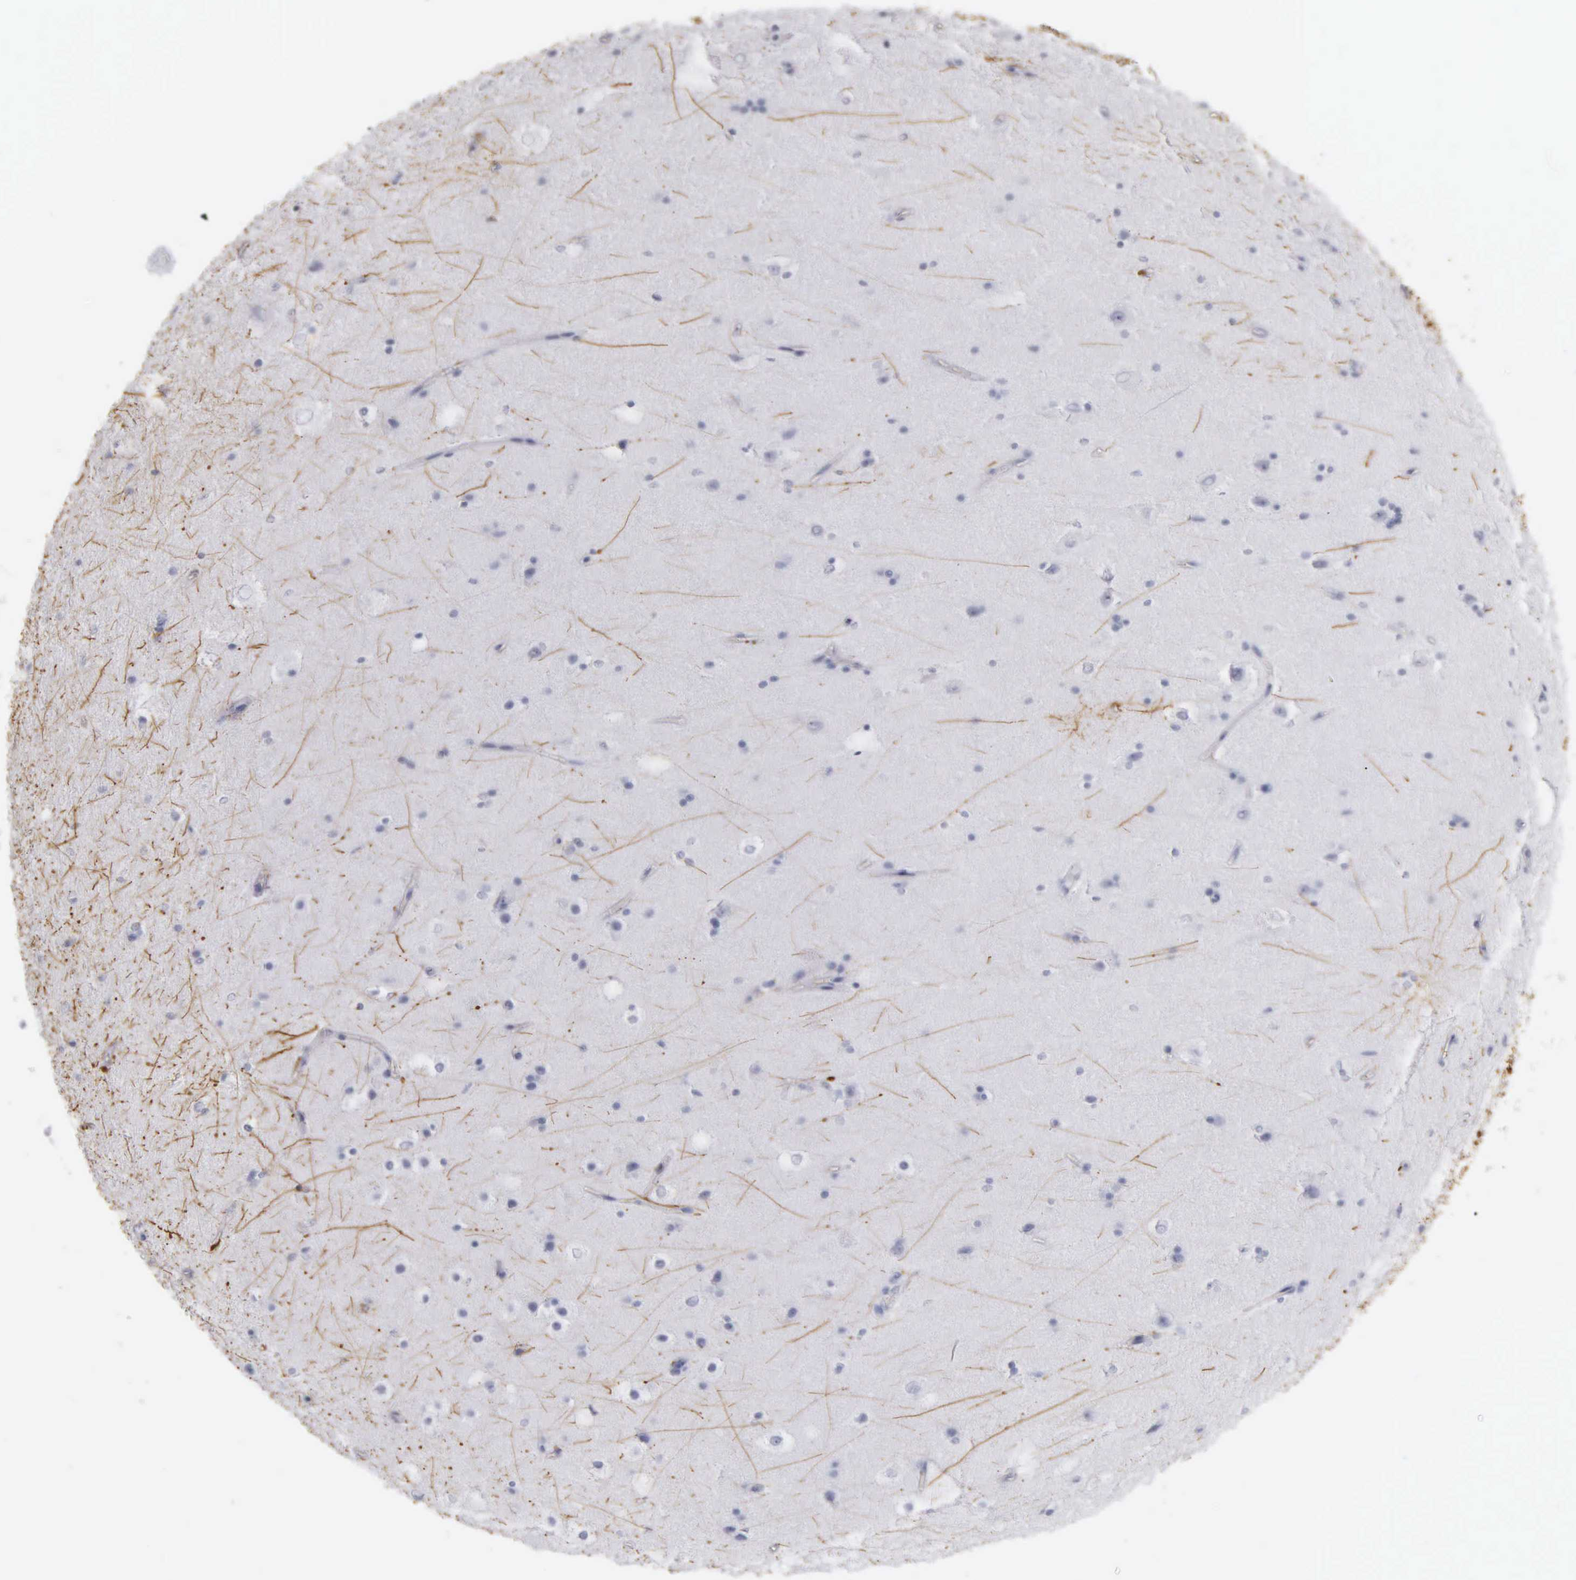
{"staining": {"intensity": "negative", "quantity": "none", "location": "none"}, "tissue": "cerebral cortex", "cell_type": "Endothelial cells", "image_type": "normal", "snomed": [{"axis": "morphology", "description": "Normal tissue, NOS"}, {"axis": "topography", "description": "Cerebral cortex"}, {"axis": "topography", "description": "Hippocampus"}], "caption": "Immunohistochemistry (IHC) of unremarkable human cerebral cortex displays no expression in endothelial cells.", "gene": "DES", "patient": {"sex": "female", "age": 19}}